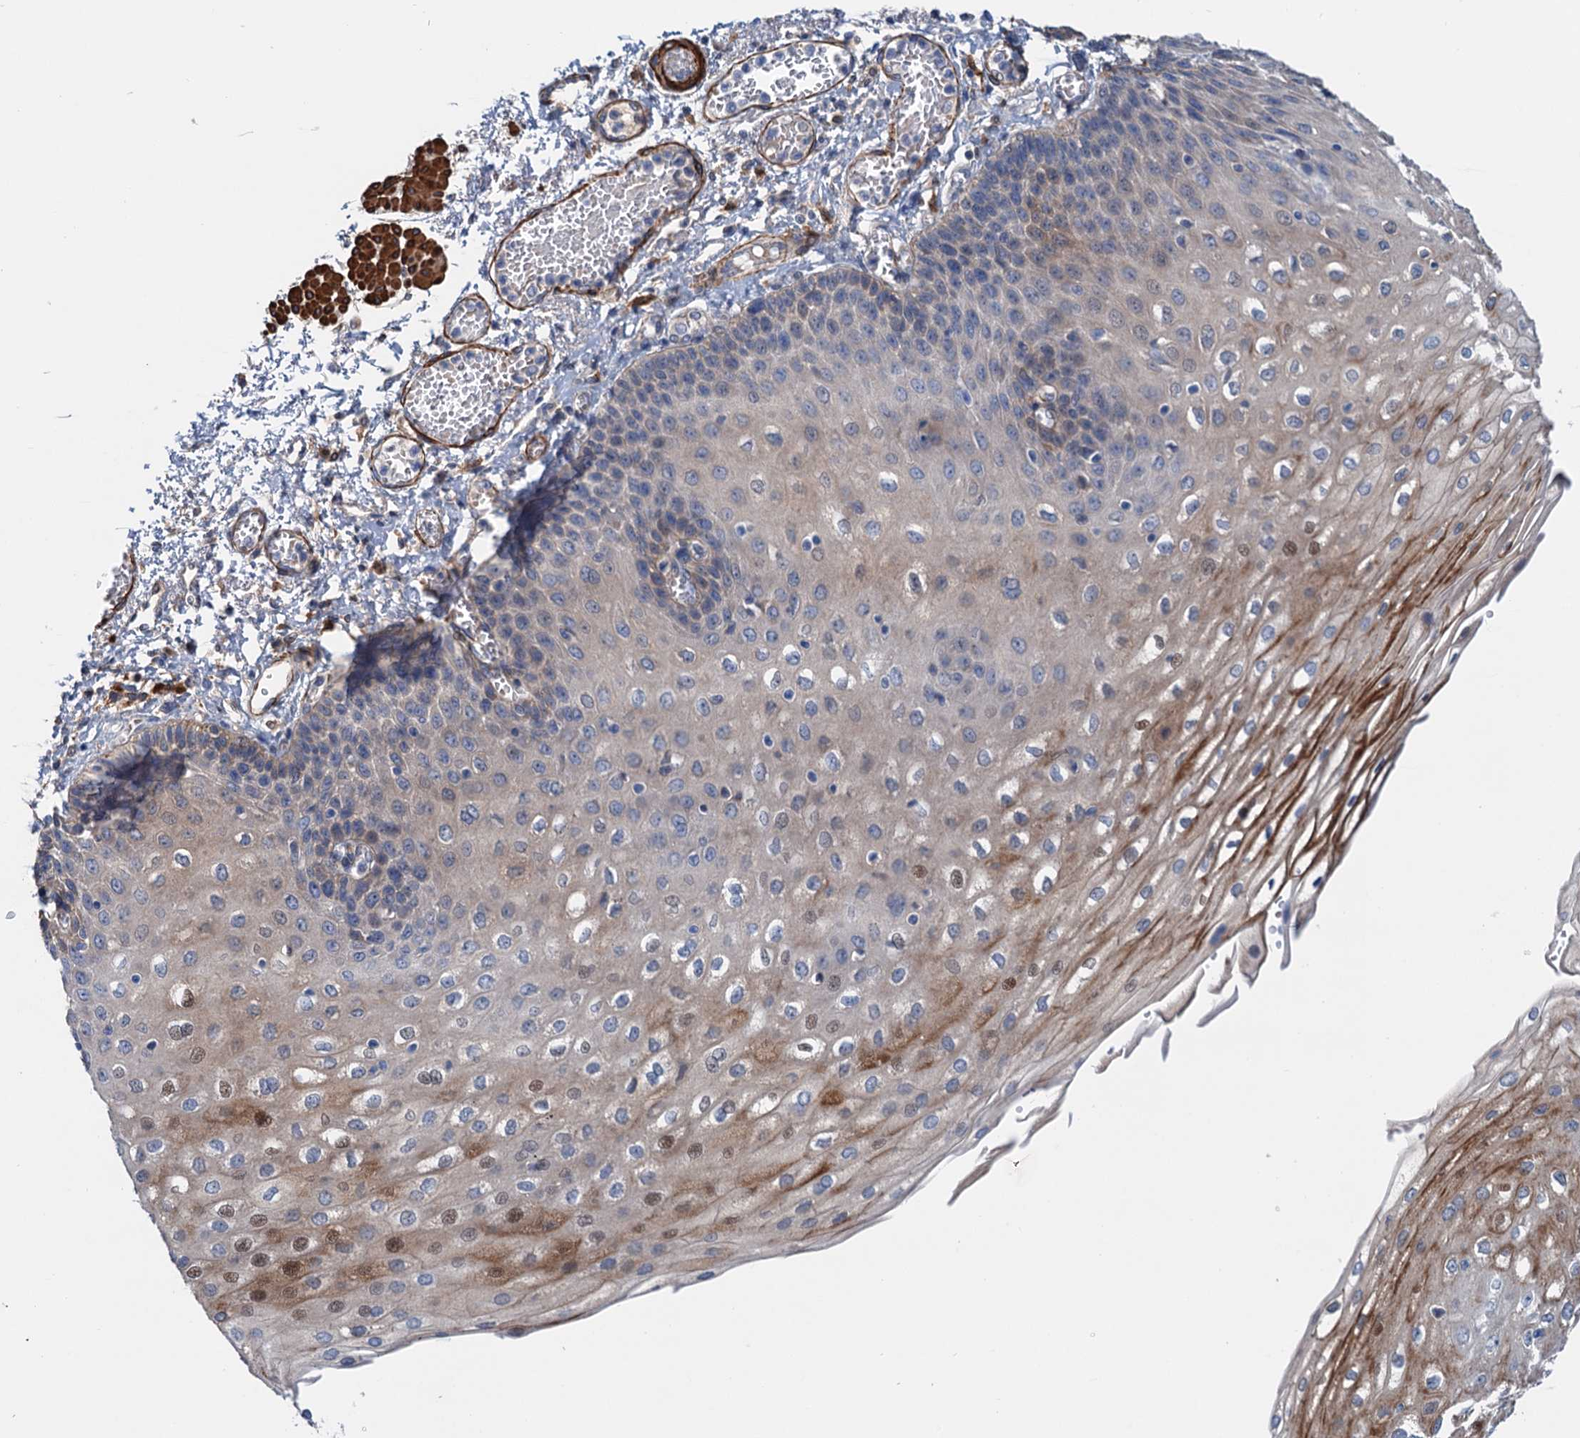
{"staining": {"intensity": "weak", "quantity": "<25%", "location": "cytoplasmic/membranous,nuclear"}, "tissue": "esophagus", "cell_type": "Squamous epithelial cells", "image_type": "normal", "snomed": [{"axis": "morphology", "description": "Normal tissue, NOS"}, {"axis": "topography", "description": "Esophagus"}], "caption": "A photomicrograph of human esophagus is negative for staining in squamous epithelial cells. (DAB (3,3'-diaminobenzidine) immunohistochemistry, high magnification).", "gene": "CSTPP1", "patient": {"sex": "male", "age": 81}}